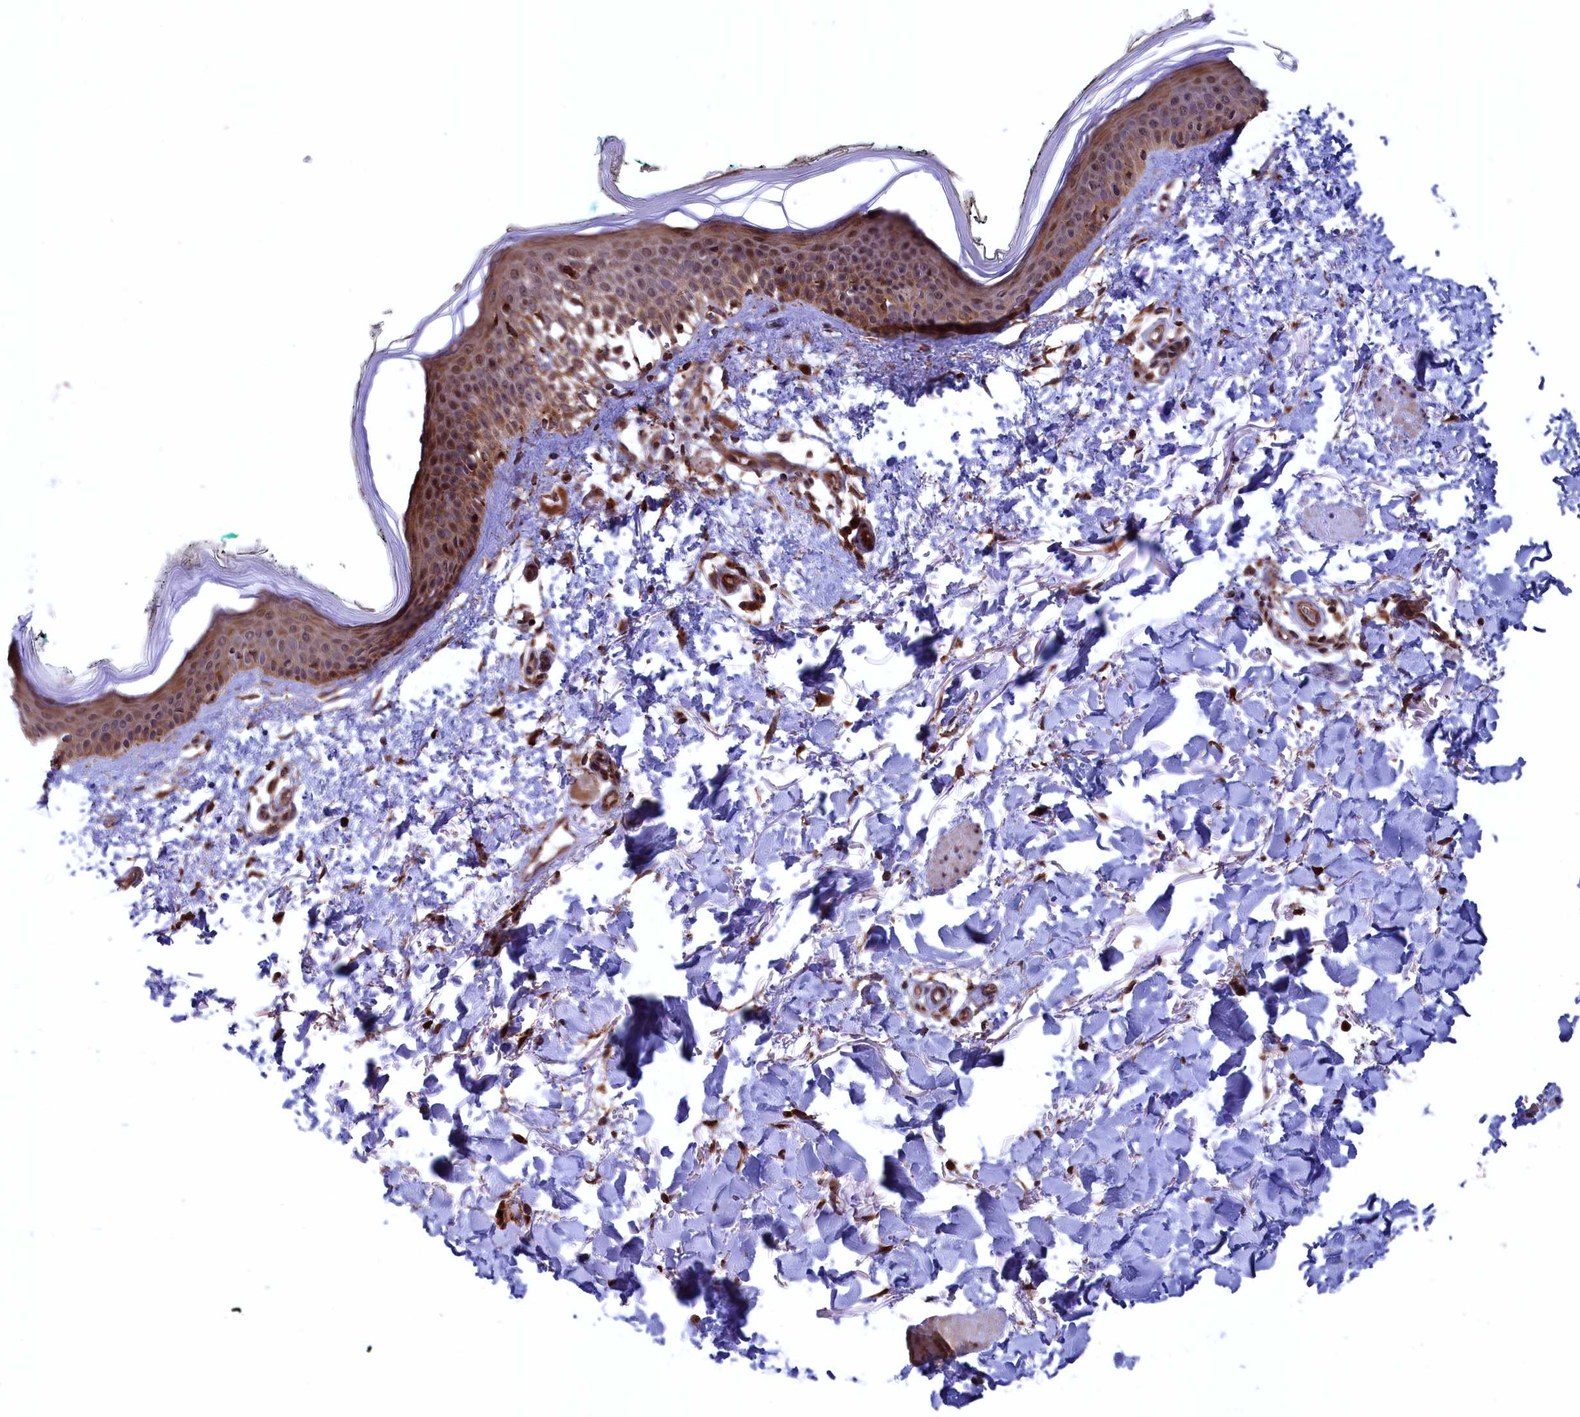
{"staining": {"intensity": "moderate", "quantity": ">75%", "location": "cytoplasmic/membranous"}, "tissue": "skin", "cell_type": "Fibroblasts", "image_type": "normal", "snomed": [{"axis": "morphology", "description": "Normal tissue, NOS"}, {"axis": "topography", "description": "Skin"}], "caption": "Immunohistochemistry image of normal human skin stained for a protein (brown), which reveals medium levels of moderate cytoplasmic/membranous expression in approximately >75% of fibroblasts.", "gene": "PLA2G4C", "patient": {"sex": "male", "age": 62}}